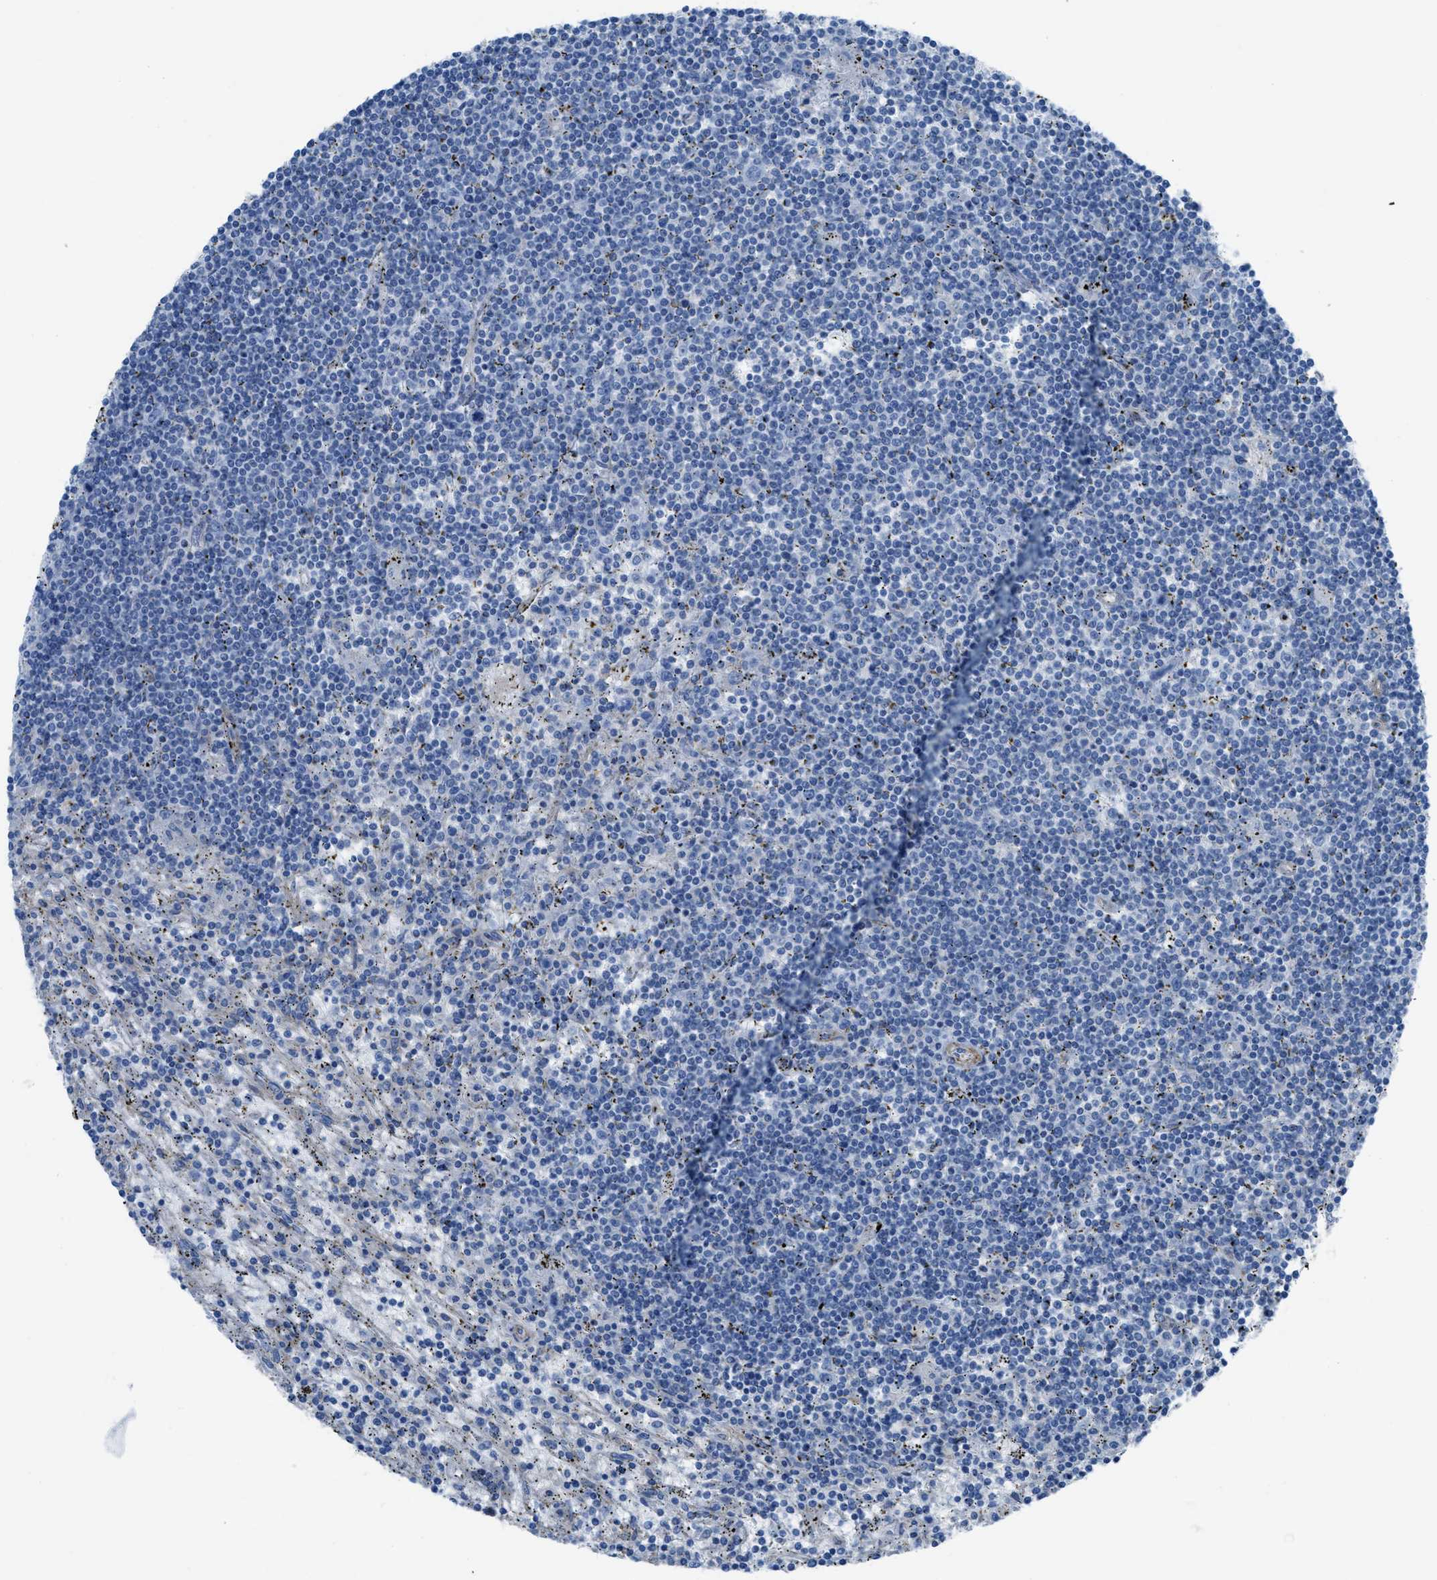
{"staining": {"intensity": "negative", "quantity": "none", "location": "none"}, "tissue": "lymphoma", "cell_type": "Tumor cells", "image_type": "cancer", "snomed": [{"axis": "morphology", "description": "Malignant lymphoma, non-Hodgkin's type, Low grade"}, {"axis": "topography", "description": "Spleen"}], "caption": "Immunohistochemistry micrograph of neoplastic tissue: human low-grade malignant lymphoma, non-Hodgkin's type stained with DAB demonstrates no significant protein staining in tumor cells.", "gene": "KCNH7", "patient": {"sex": "male", "age": 76}}